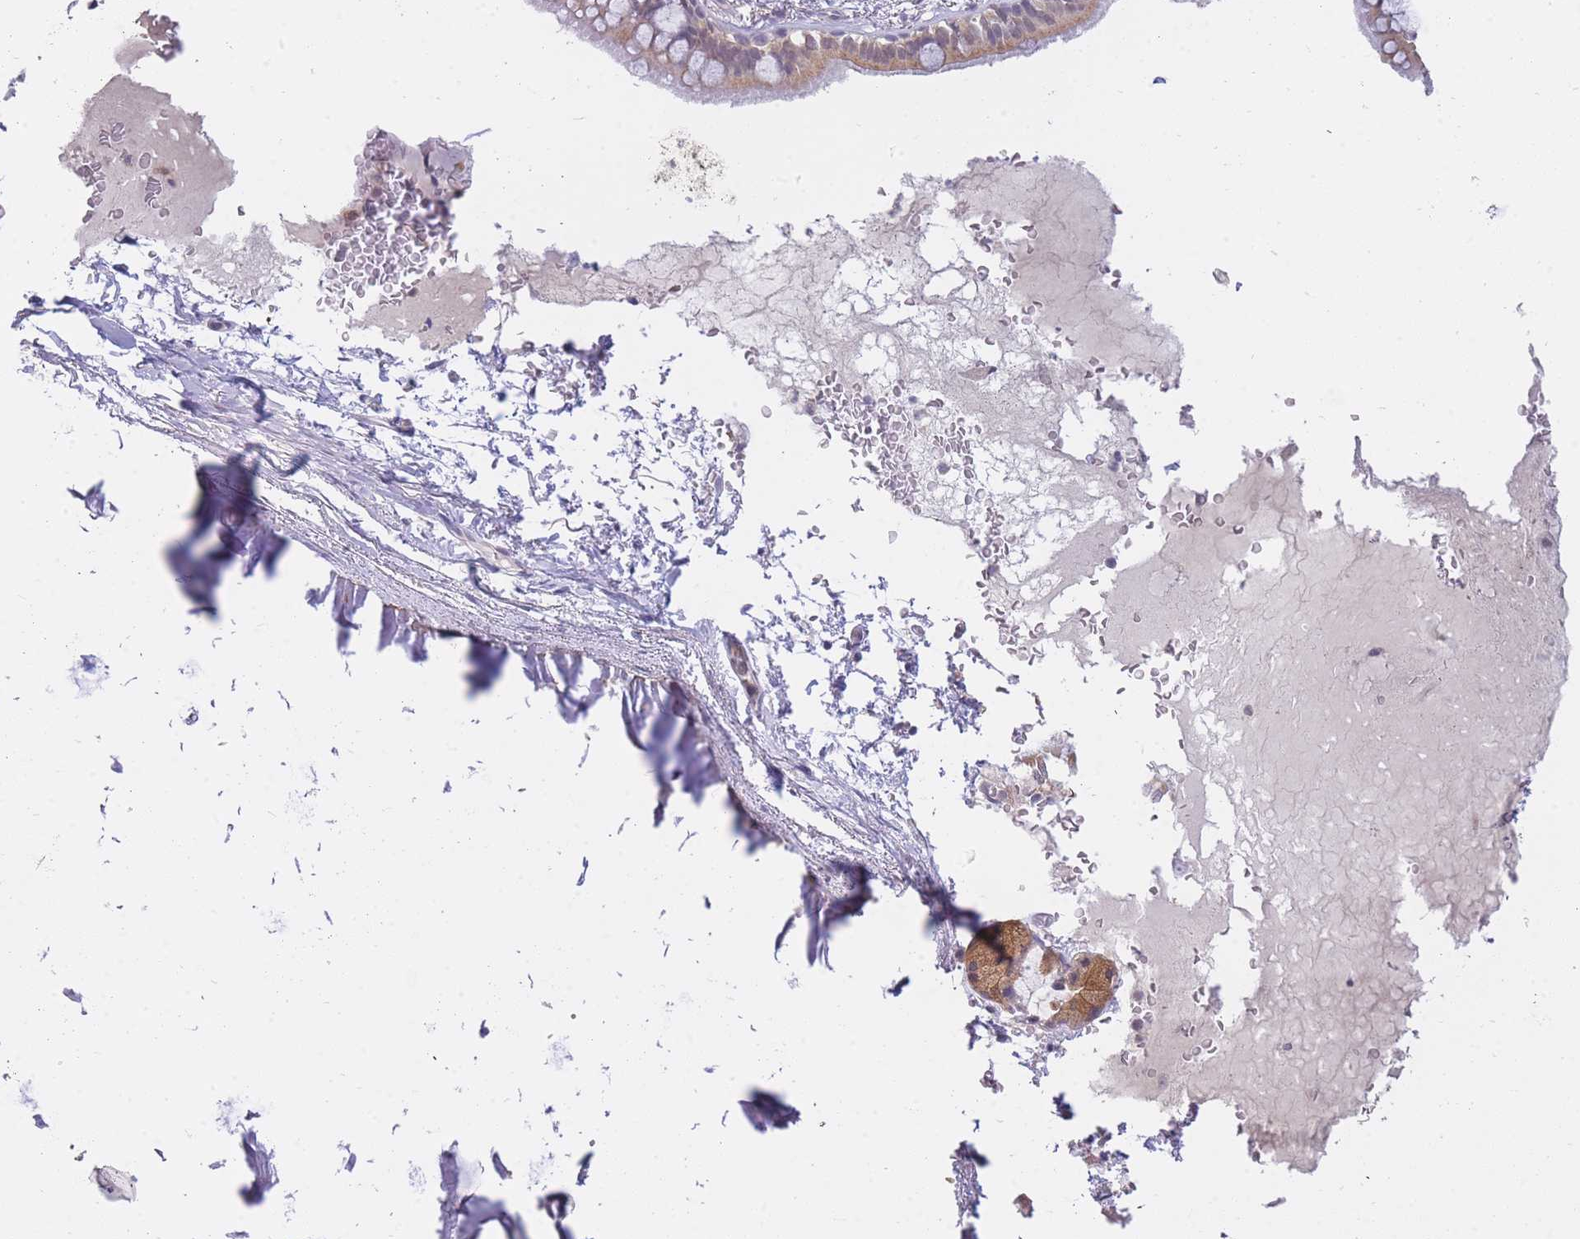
{"staining": {"intensity": "weak", "quantity": ">75%", "location": "cytoplasmic/membranous"}, "tissue": "bronchus", "cell_type": "Respiratory epithelial cells", "image_type": "normal", "snomed": [{"axis": "morphology", "description": "Normal tissue, NOS"}, {"axis": "topography", "description": "Bronchus"}], "caption": "Brown immunohistochemical staining in benign human bronchus reveals weak cytoplasmic/membranous expression in approximately >75% of respiratory epithelial cells.", "gene": "GOLGA6L1", "patient": {"sex": "male", "age": 70}}